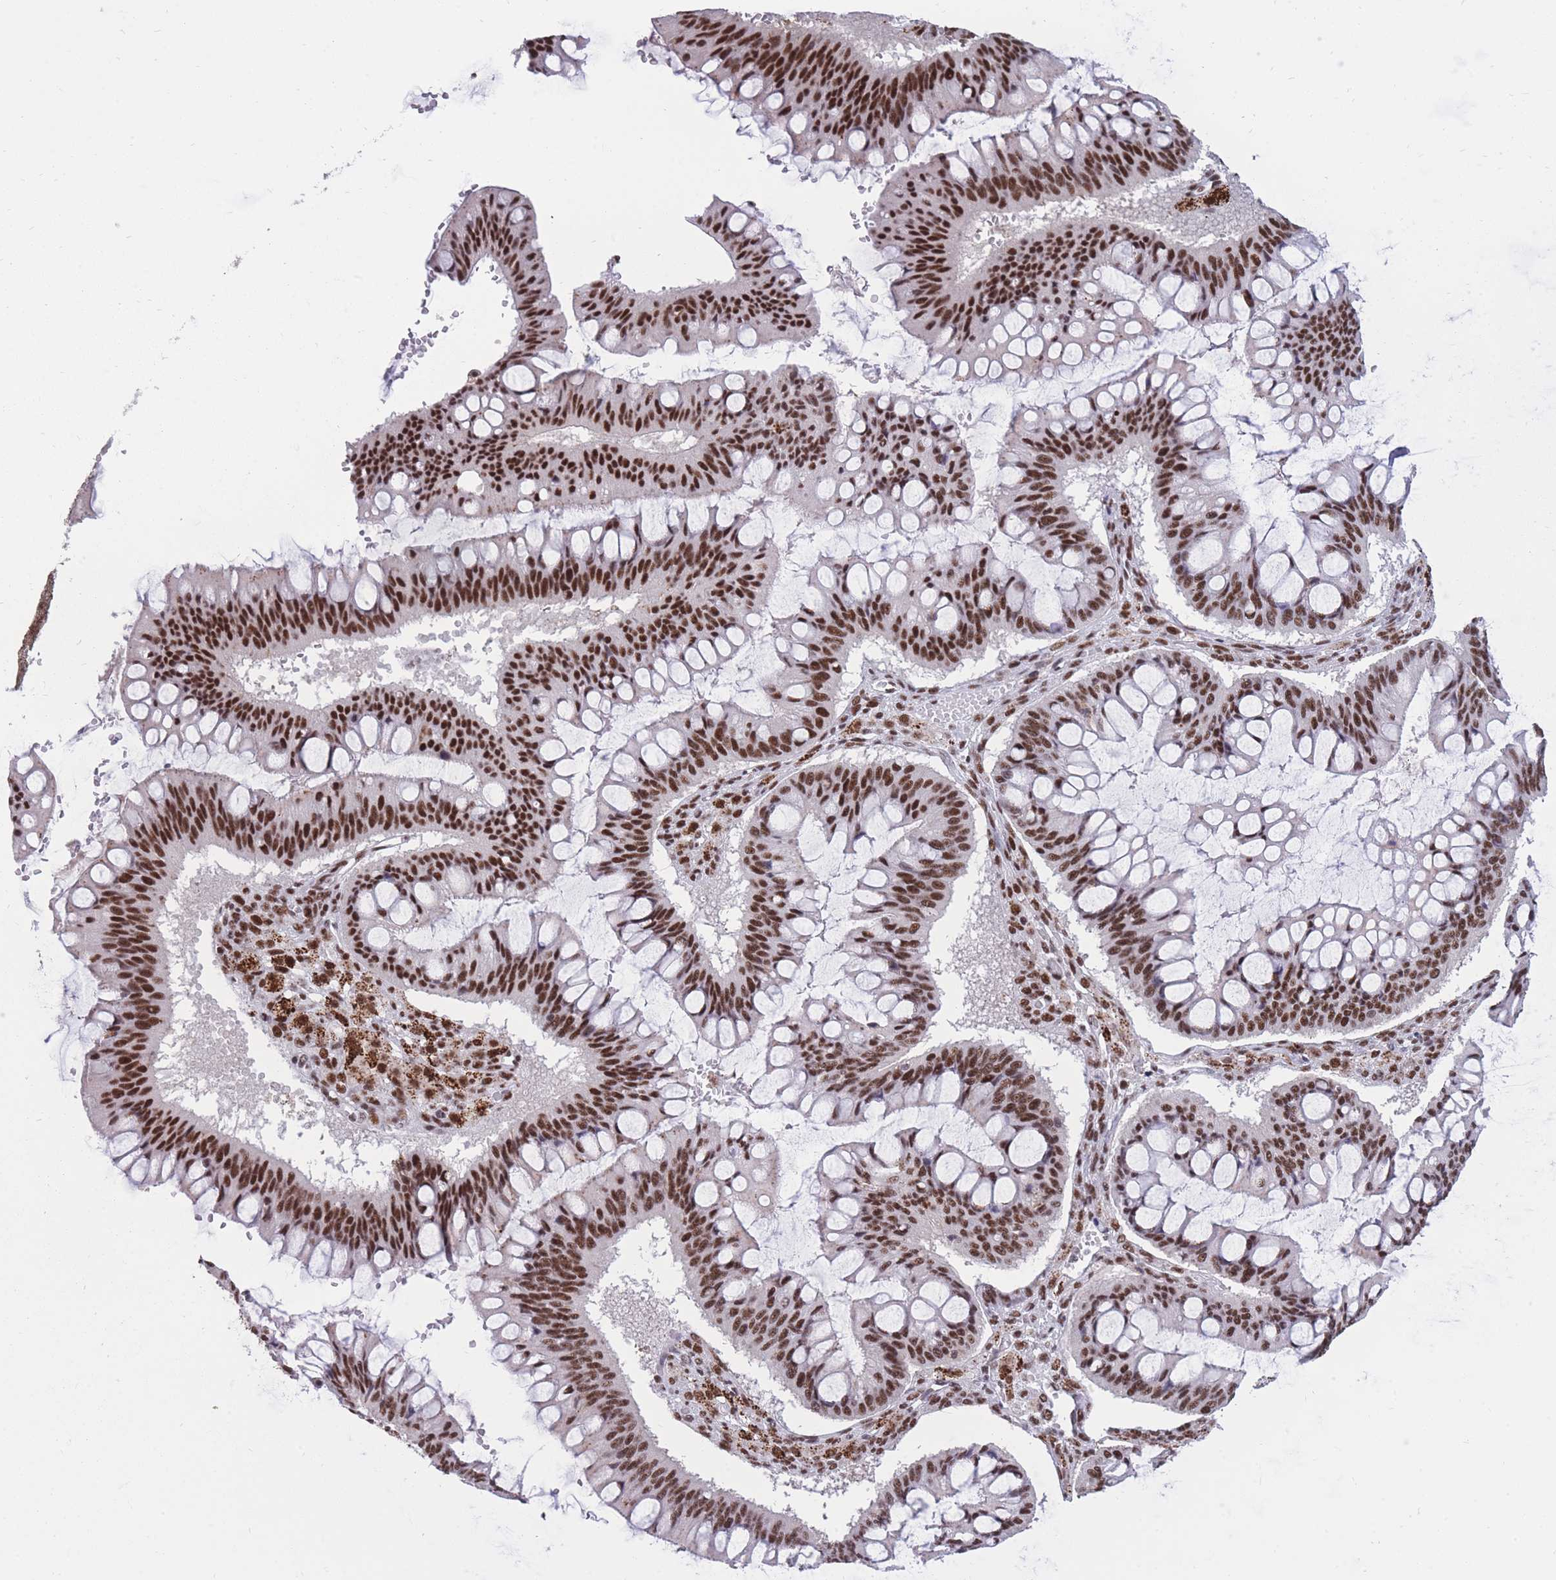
{"staining": {"intensity": "strong", "quantity": ">75%", "location": "nuclear"}, "tissue": "ovarian cancer", "cell_type": "Tumor cells", "image_type": "cancer", "snomed": [{"axis": "morphology", "description": "Cystadenocarcinoma, mucinous, NOS"}, {"axis": "topography", "description": "Ovary"}], "caption": "Ovarian mucinous cystadenocarcinoma stained with DAB (3,3'-diaminobenzidine) IHC shows high levels of strong nuclear positivity in approximately >75% of tumor cells.", "gene": "PRPF19", "patient": {"sex": "female", "age": 73}}